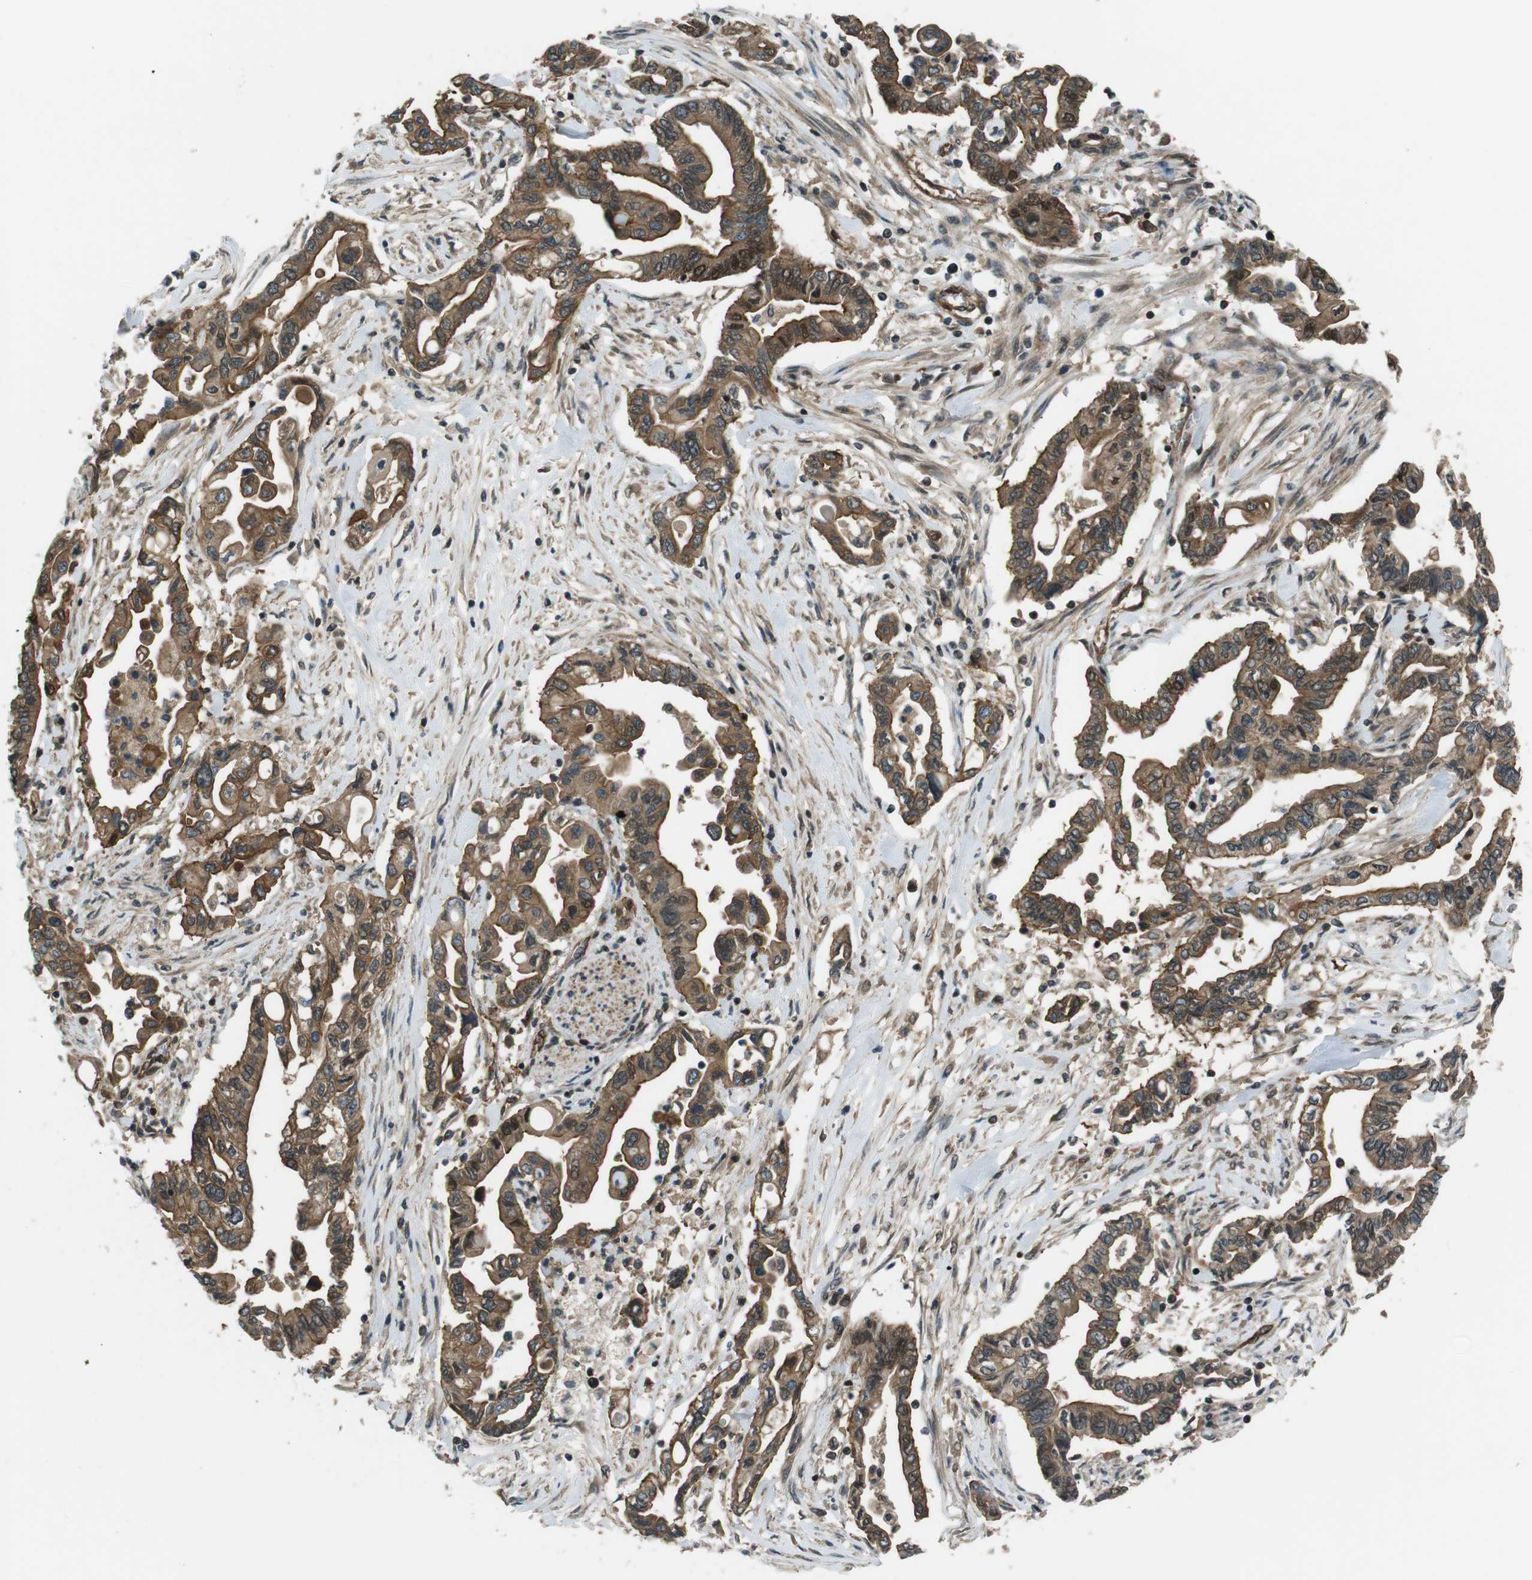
{"staining": {"intensity": "strong", "quantity": ">75%", "location": "cytoplasmic/membranous,nuclear"}, "tissue": "pancreatic cancer", "cell_type": "Tumor cells", "image_type": "cancer", "snomed": [{"axis": "morphology", "description": "Adenocarcinoma, NOS"}, {"axis": "topography", "description": "Pancreas"}], "caption": "Protein staining shows strong cytoplasmic/membranous and nuclear positivity in about >75% of tumor cells in pancreatic cancer (adenocarcinoma). (DAB = brown stain, brightfield microscopy at high magnification).", "gene": "TIAM2", "patient": {"sex": "female", "age": 57}}